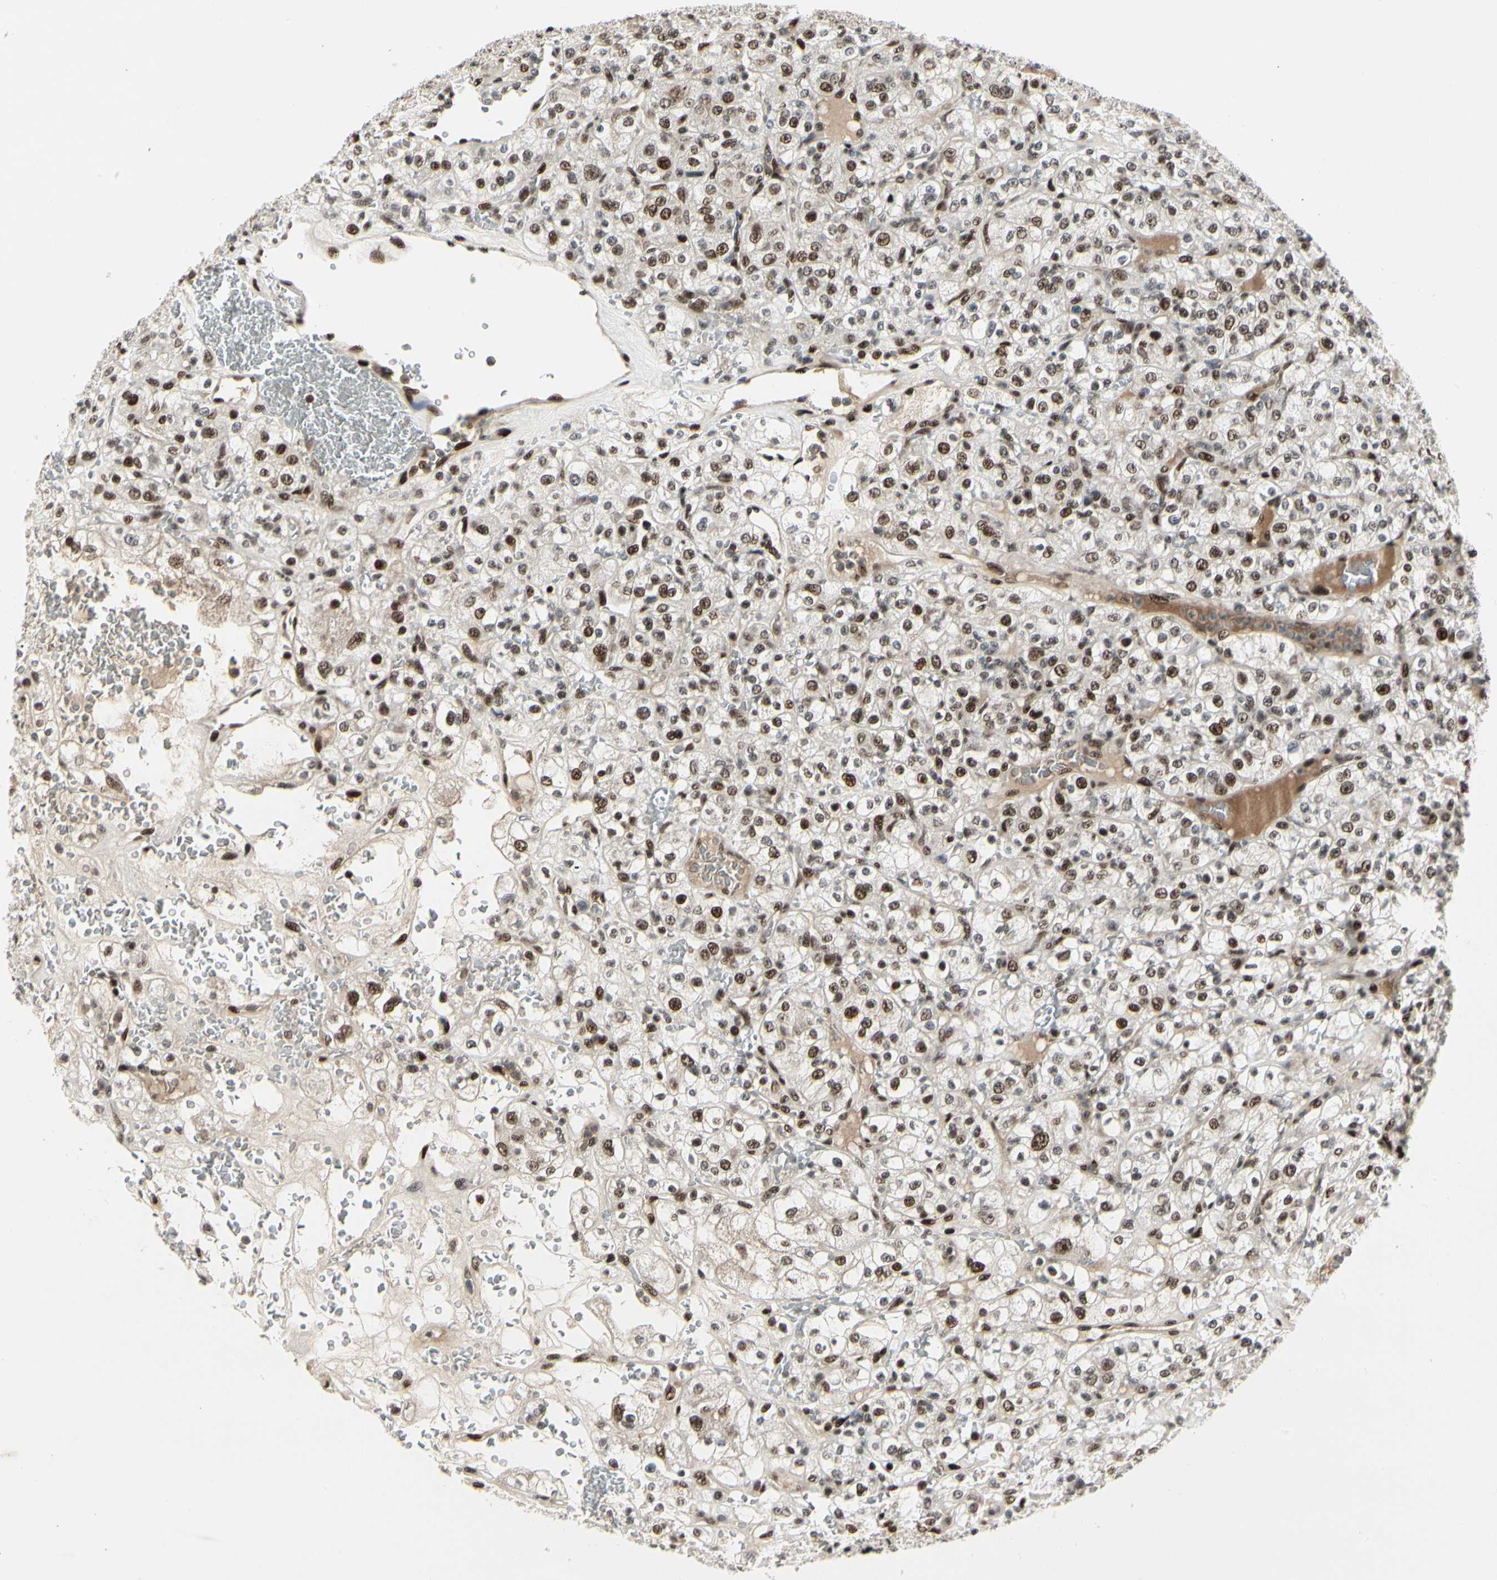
{"staining": {"intensity": "strong", "quantity": ">75%", "location": "nuclear"}, "tissue": "renal cancer", "cell_type": "Tumor cells", "image_type": "cancer", "snomed": [{"axis": "morphology", "description": "Normal tissue, NOS"}, {"axis": "morphology", "description": "Adenocarcinoma, NOS"}, {"axis": "topography", "description": "Kidney"}], "caption": "Strong nuclear positivity for a protein is identified in approximately >75% of tumor cells of renal cancer (adenocarcinoma) using immunohistochemistry (IHC).", "gene": "FOXJ2", "patient": {"sex": "female", "age": 72}}